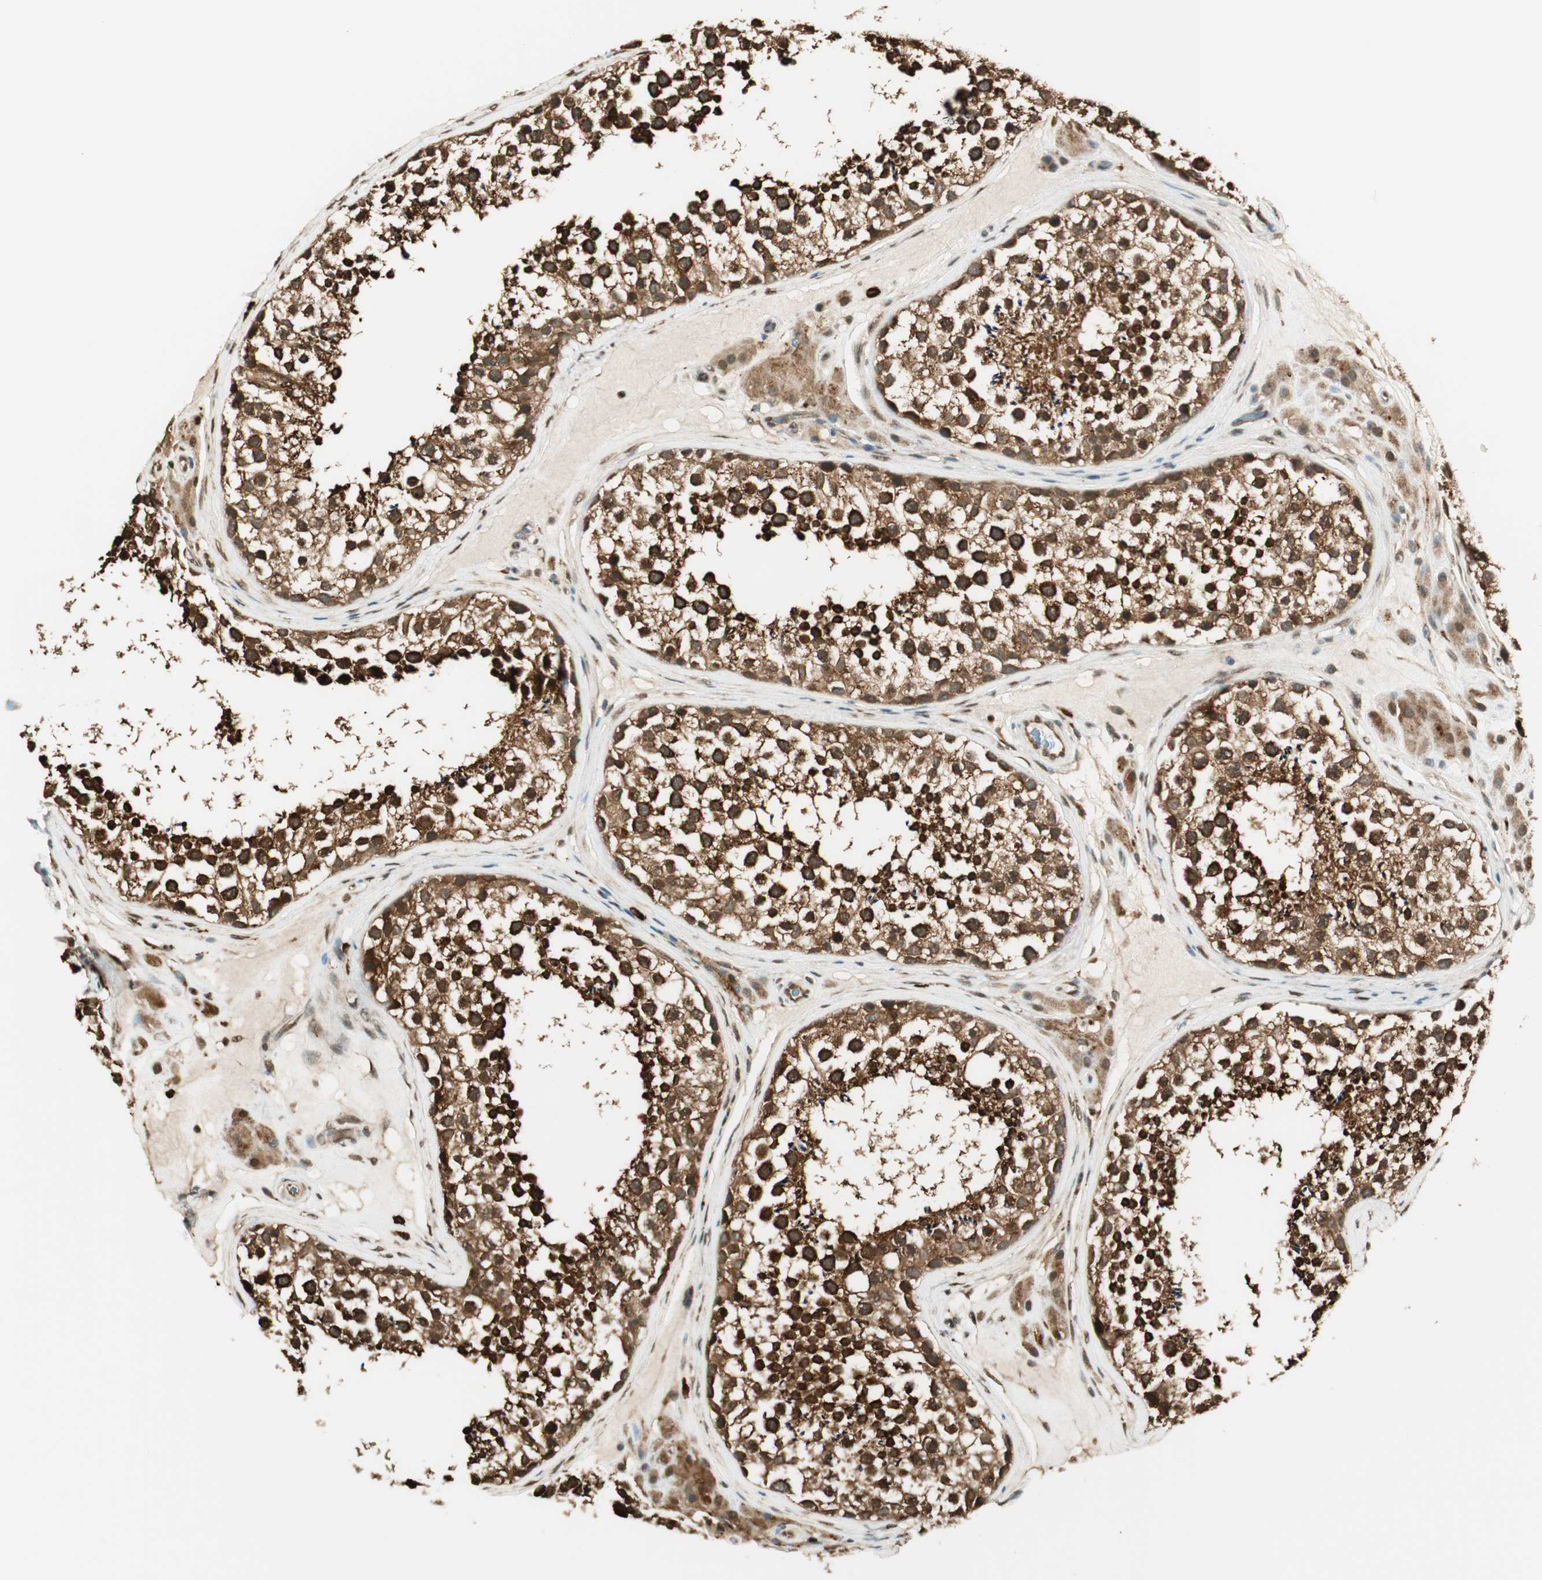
{"staining": {"intensity": "strong", "quantity": ">75%", "location": "cytoplasmic/membranous"}, "tissue": "testis", "cell_type": "Cells in seminiferous ducts", "image_type": "normal", "snomed": [{"axis": "morphology", "description": "Normal tissue, NOS"}, {"axis": "topography", "description": "Testis"}], "caption": "Immunohistochemical staining of normal testis displays strong cytoplasmic/membranous protein positivity in approximately >75% of cells in seminiferous ducts. The protein is stained brown, and the nuclei are stained in blue (DAB (3,3'-diaminobenzidine) IHC with brightfield microscopy, high magnification).", "gene": "ENSG00000268870", "patient": {"sex": "male", "age": 46}}